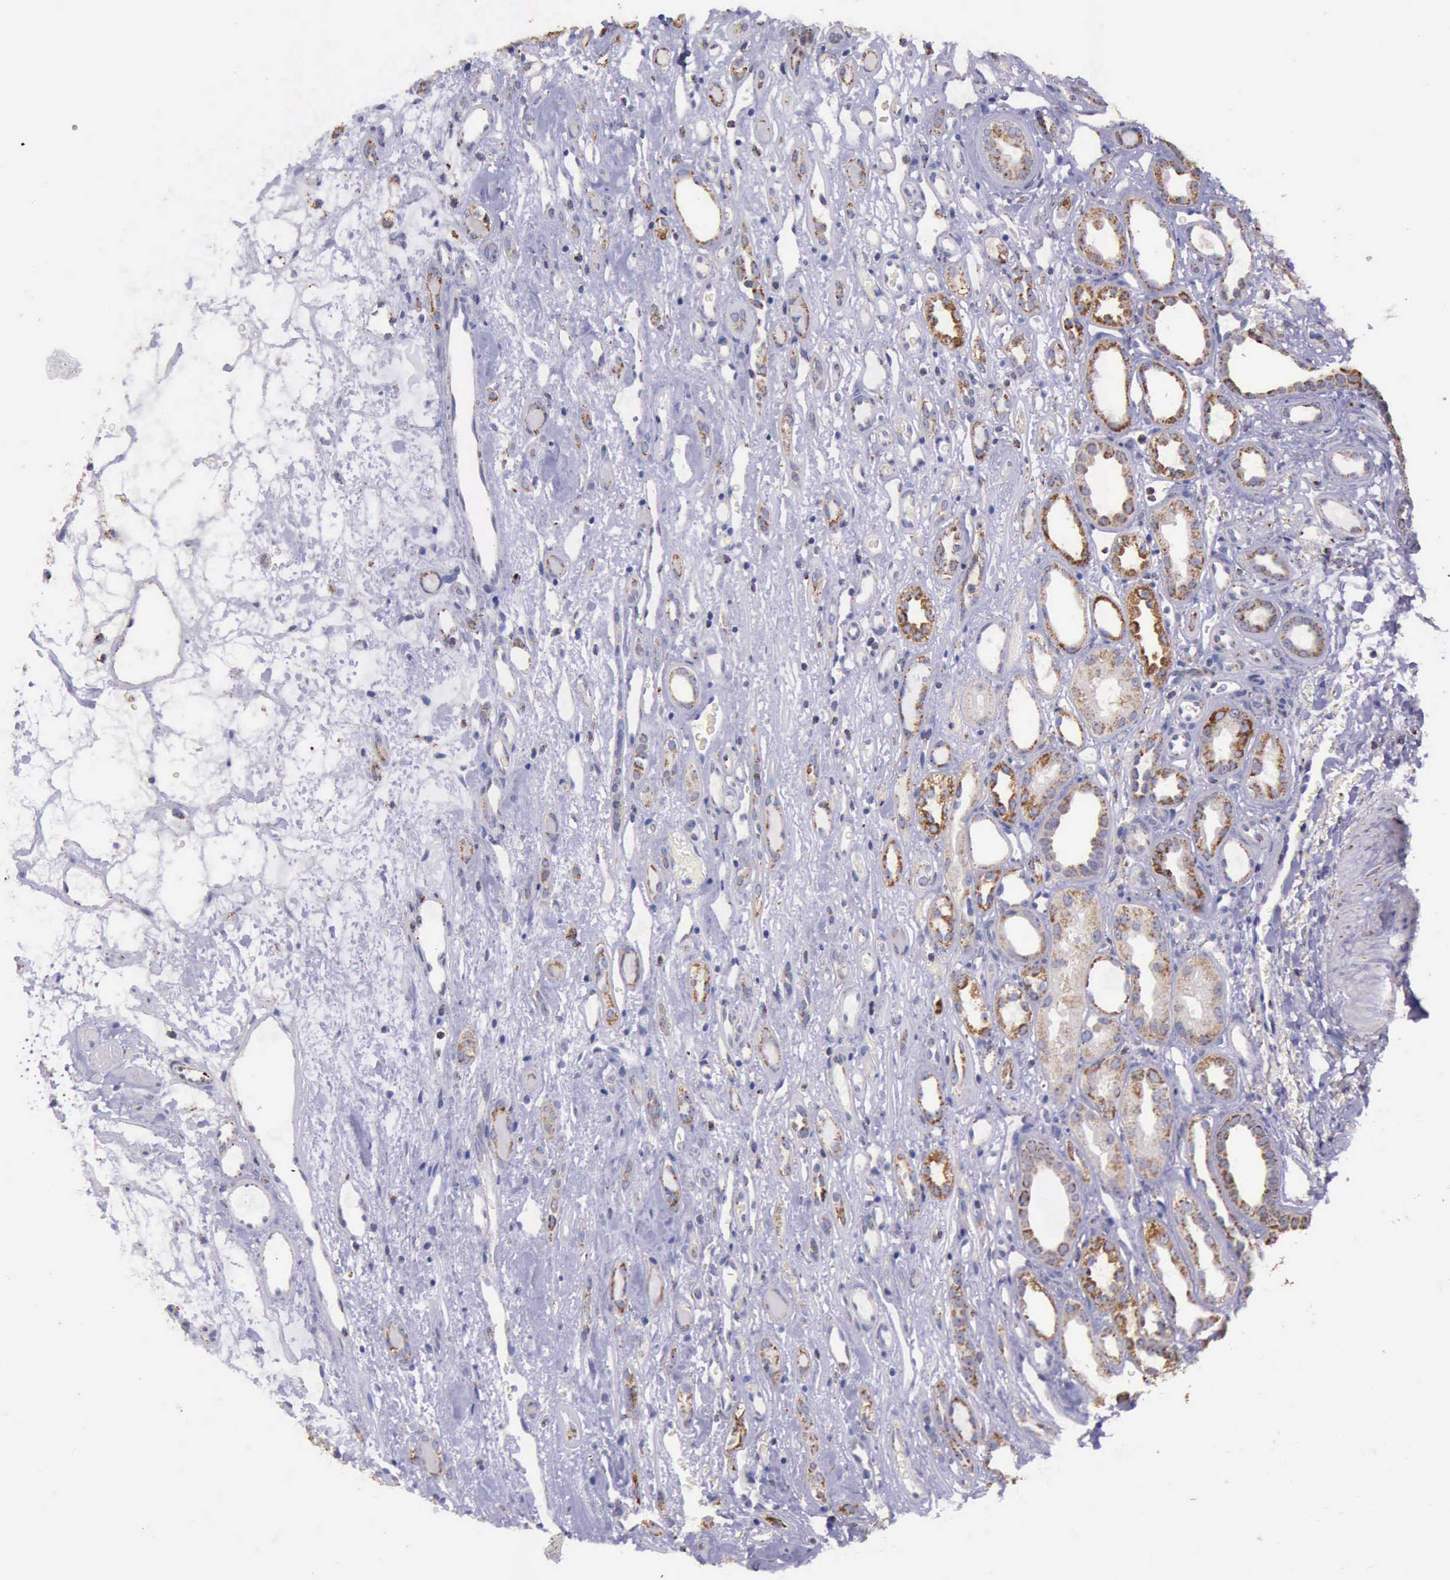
{"staining": {"intensity": "weak", "quantity": ">75%", "location": "cytoplasmic/membranous"}, "tissue": "renal cancer", "cell_type": "Tumor cells", "image_type": "cancer", "snomed": [{"axis": "morphology", "description": "Adenocarcinoma, NOS"}, {"axis": "topography", "description": "Kidney"}], "caption": "Renal adenocarcinoma tissue demonstrates weak cytoplasmic/membranous positivity in about >75% of tumor cells", "gene": "TXN2", "patient": {"sex": "female", "age": 60}}